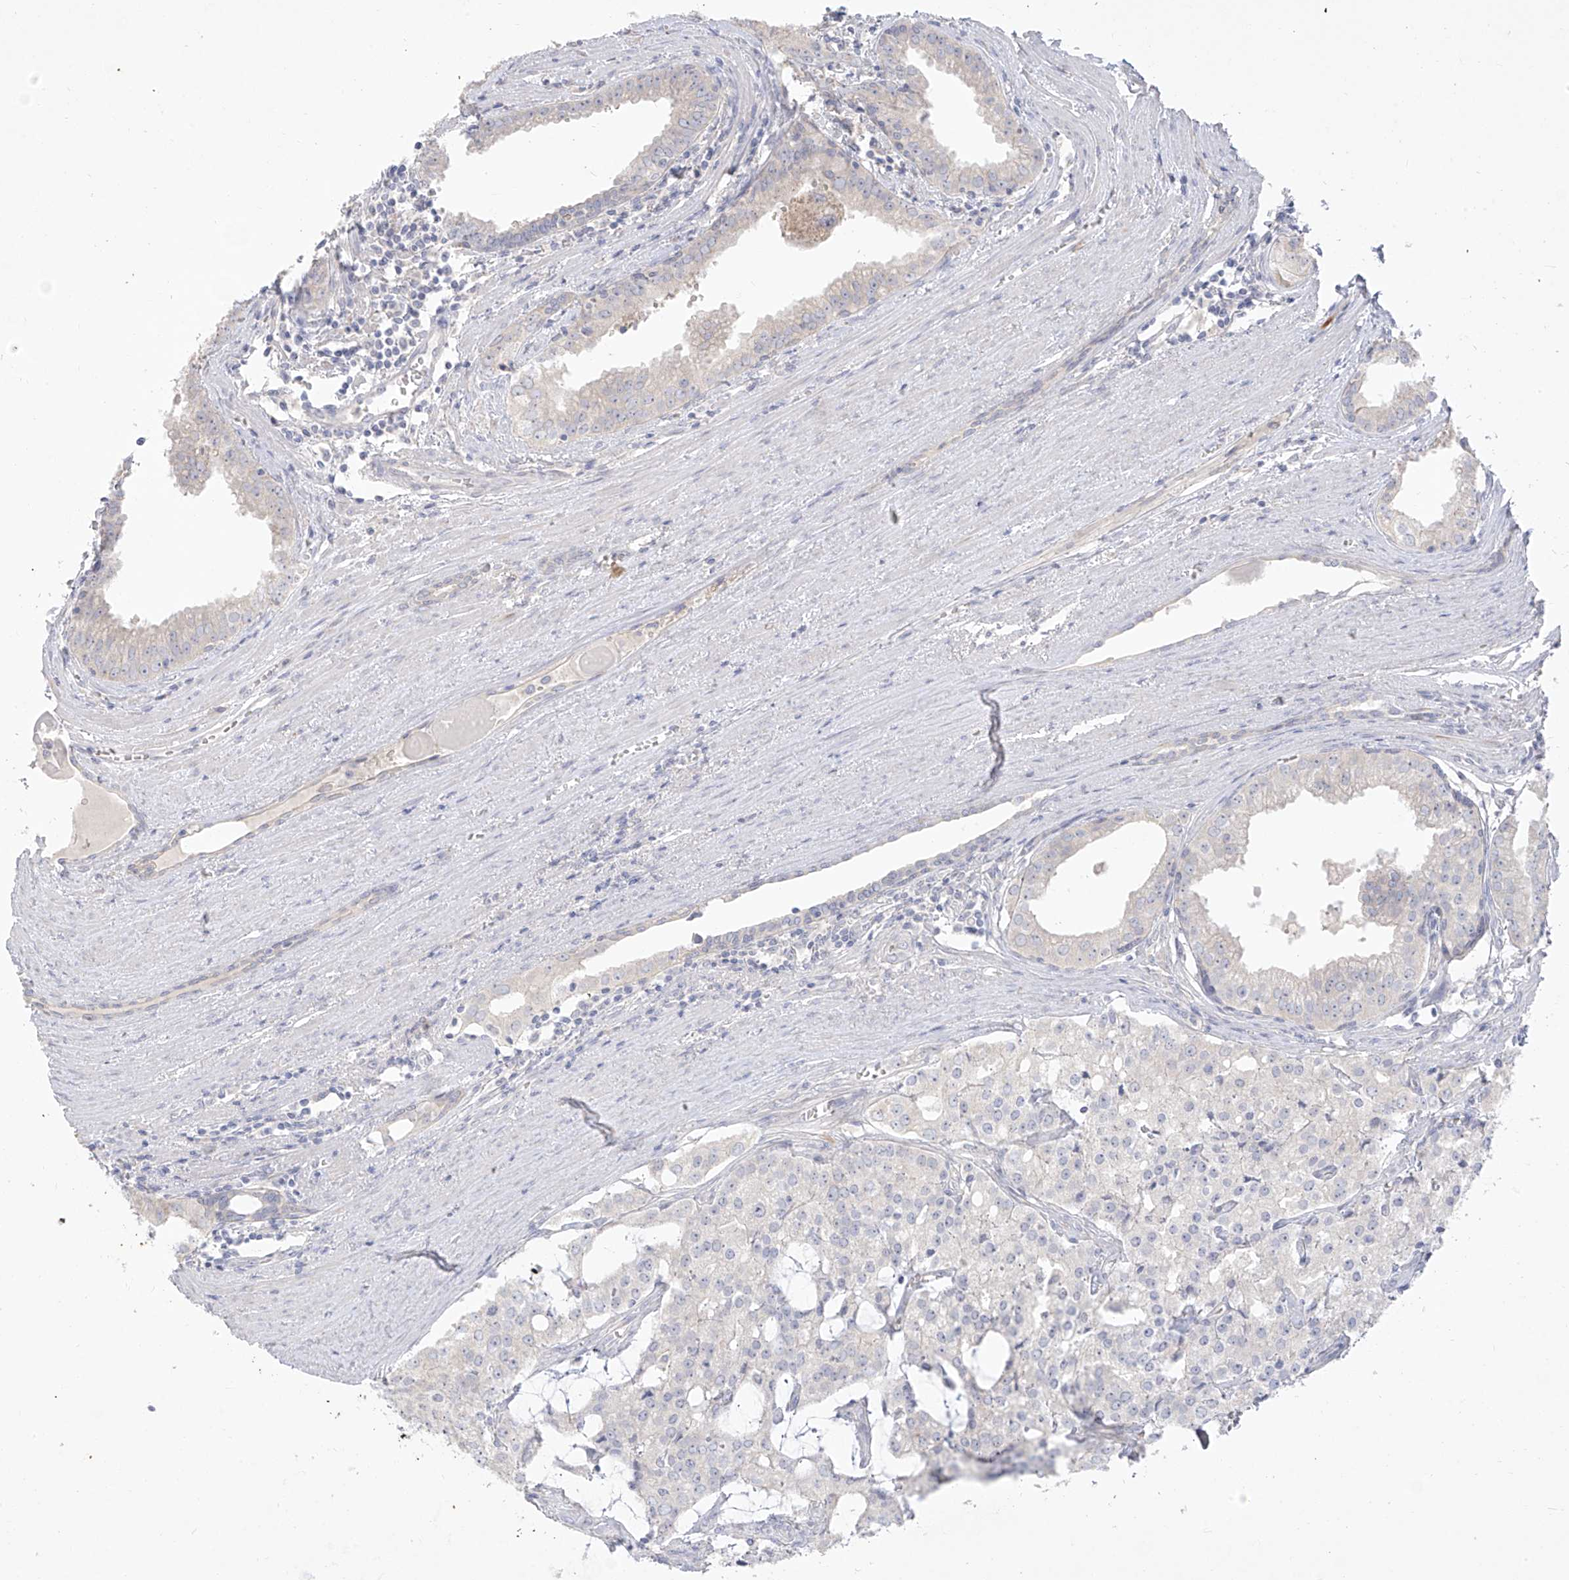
{"staining": {"intensity": "negative", "quantity": "none", "location": "none"}, "tissue": "prostate cancer", "cell_type": "Tumor cells", "image_type": "cancer", "snomed": [{"axis": "morphology", "description": "Adenocarcinoma, High grade"}, {"axis": "topography", "description": "Prostate"}], "caption": "Adenocarcinoma (high-grade) (prostate) was stained to show a protein in brown. There is no significant staining in tumor cells.", "gene": "ARHGEF40", "patient": {"sex": "male", "age": 68}}